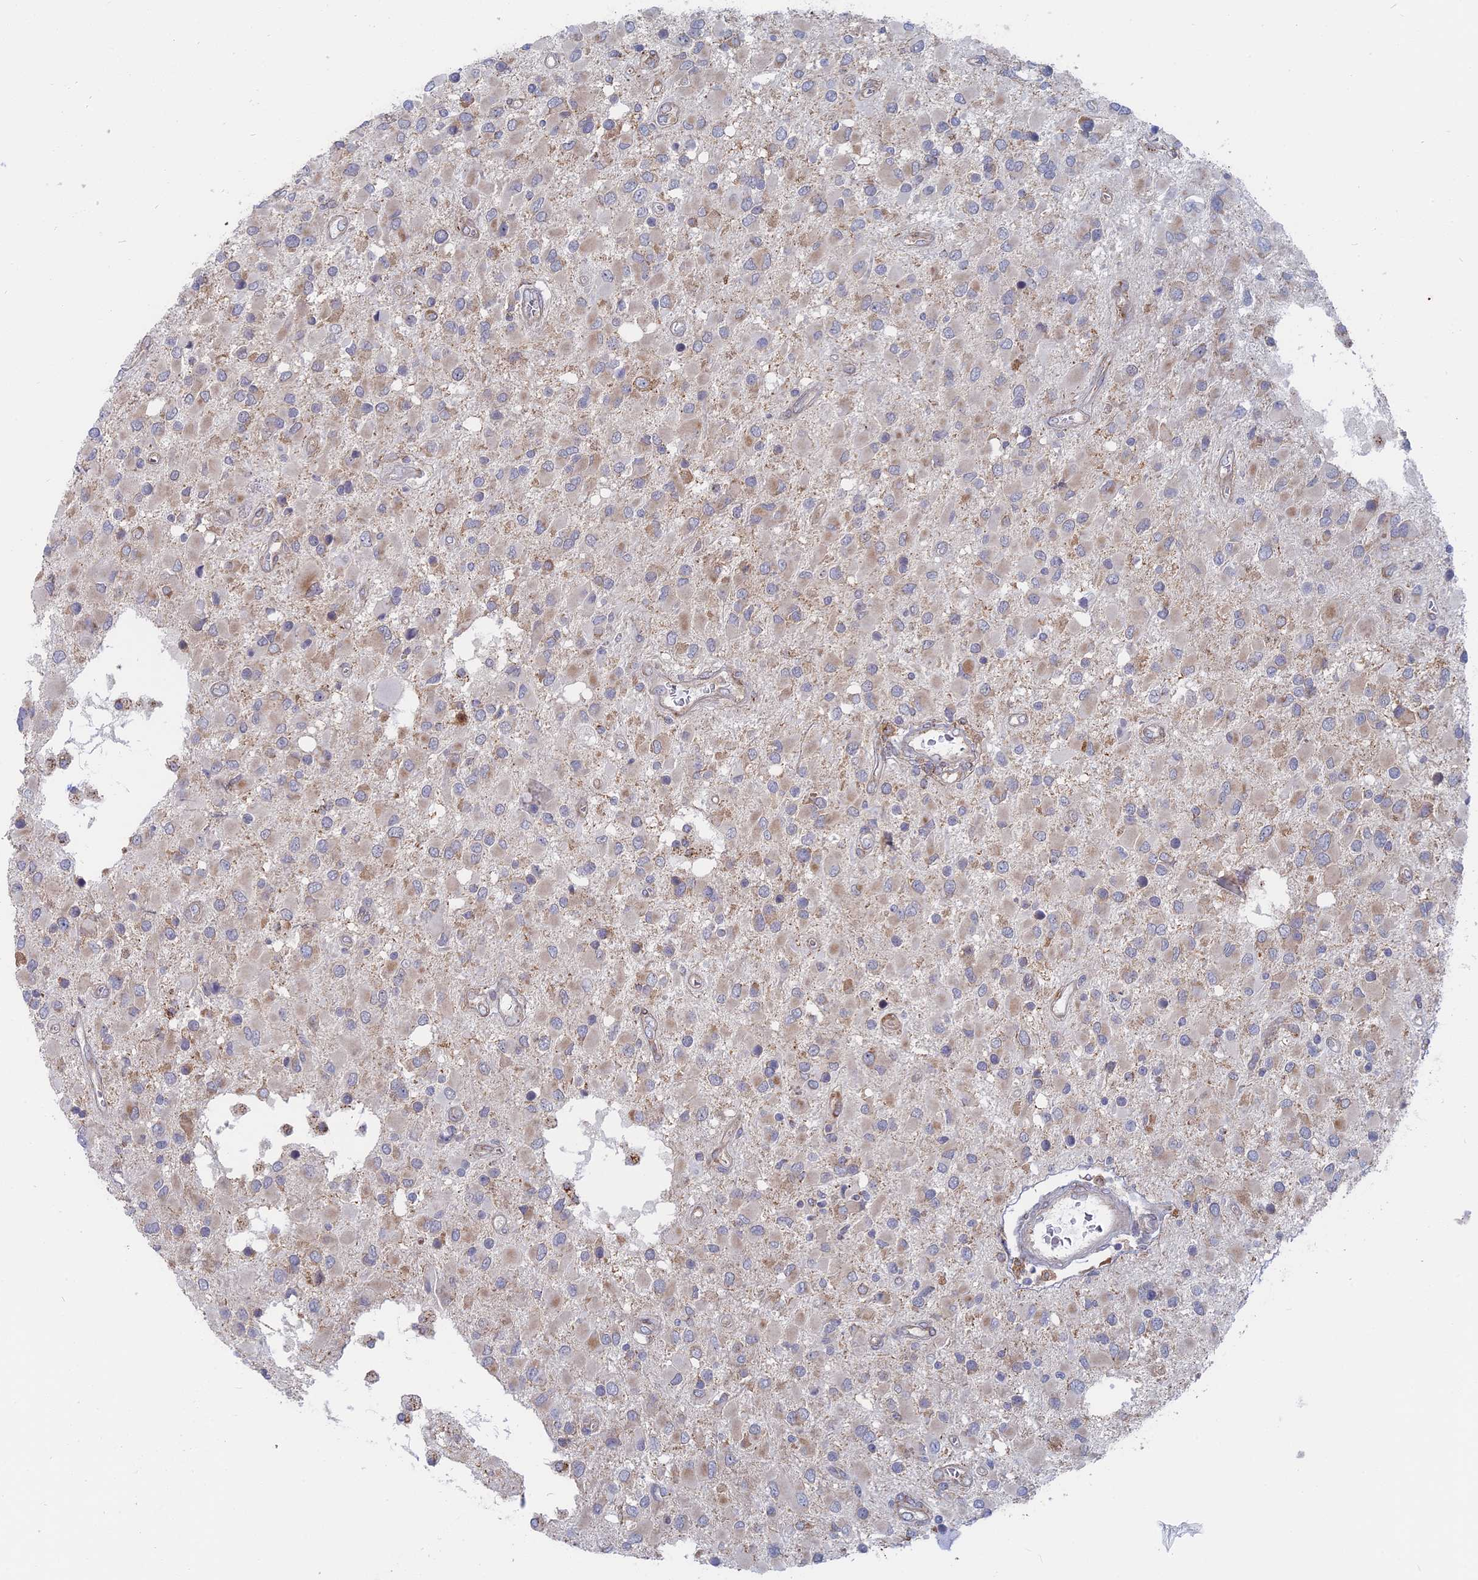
{"staining": {"intensity": "weak", "quantity": "<25%", "location": "cytoplasmic/membranous"}, "tissue": "glioma", "cell_type": "Tumor cells", "image_type": "cancer", "snomed": [{"axis": "morphology", "description": "Glioma, malignant, High grade"}, {"axis": "topography", "description": "Brain"}], "caption": "Glioma stained for a protein using immunohistochemistry (IHC) shows no expression tumor cells.", "gene": "TBC1D30", "patient": {"sex": "male", "age": 53}}